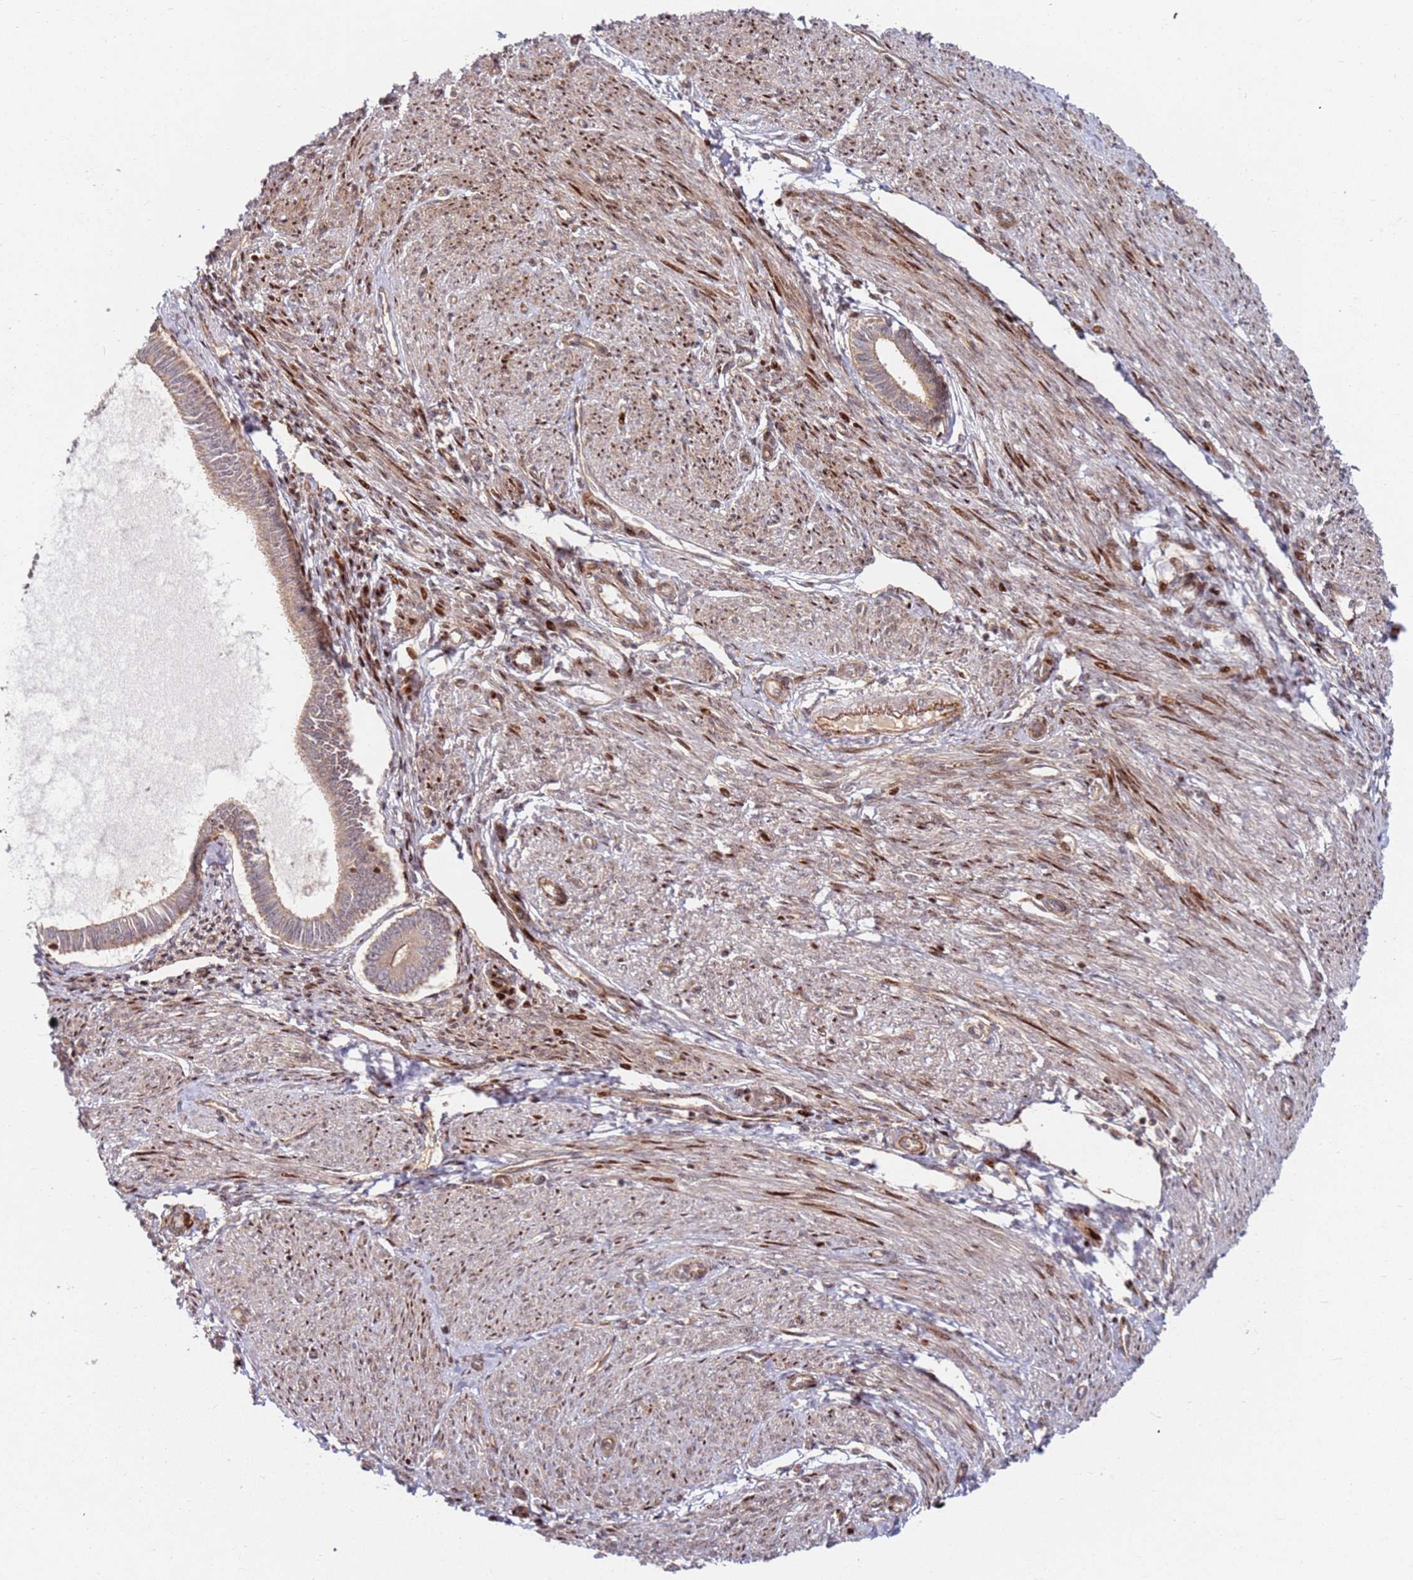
{"staining": {"intensity": "moderate", "quantity": ">75%", "location": "cytoplasmic/membranous"}, "tissue": "endometrial cancer", "cell_type": "Tumor cells", "image_type": "cancer", "snomed": [{"axis": "morphology", "description": "Adenocarcinoma, NOS"}, {"axis": "topography", "description": "Endometrium"}], "caption": "This photomicrograph displays immunohistochemistry staining of adenocarcinoma (endometrial), with medium moderate cytoplasmic/membranous staining in about >75% of tumor cells.", "gene": "TMEM233", "patient": {"sex": "female", "age": 58}}